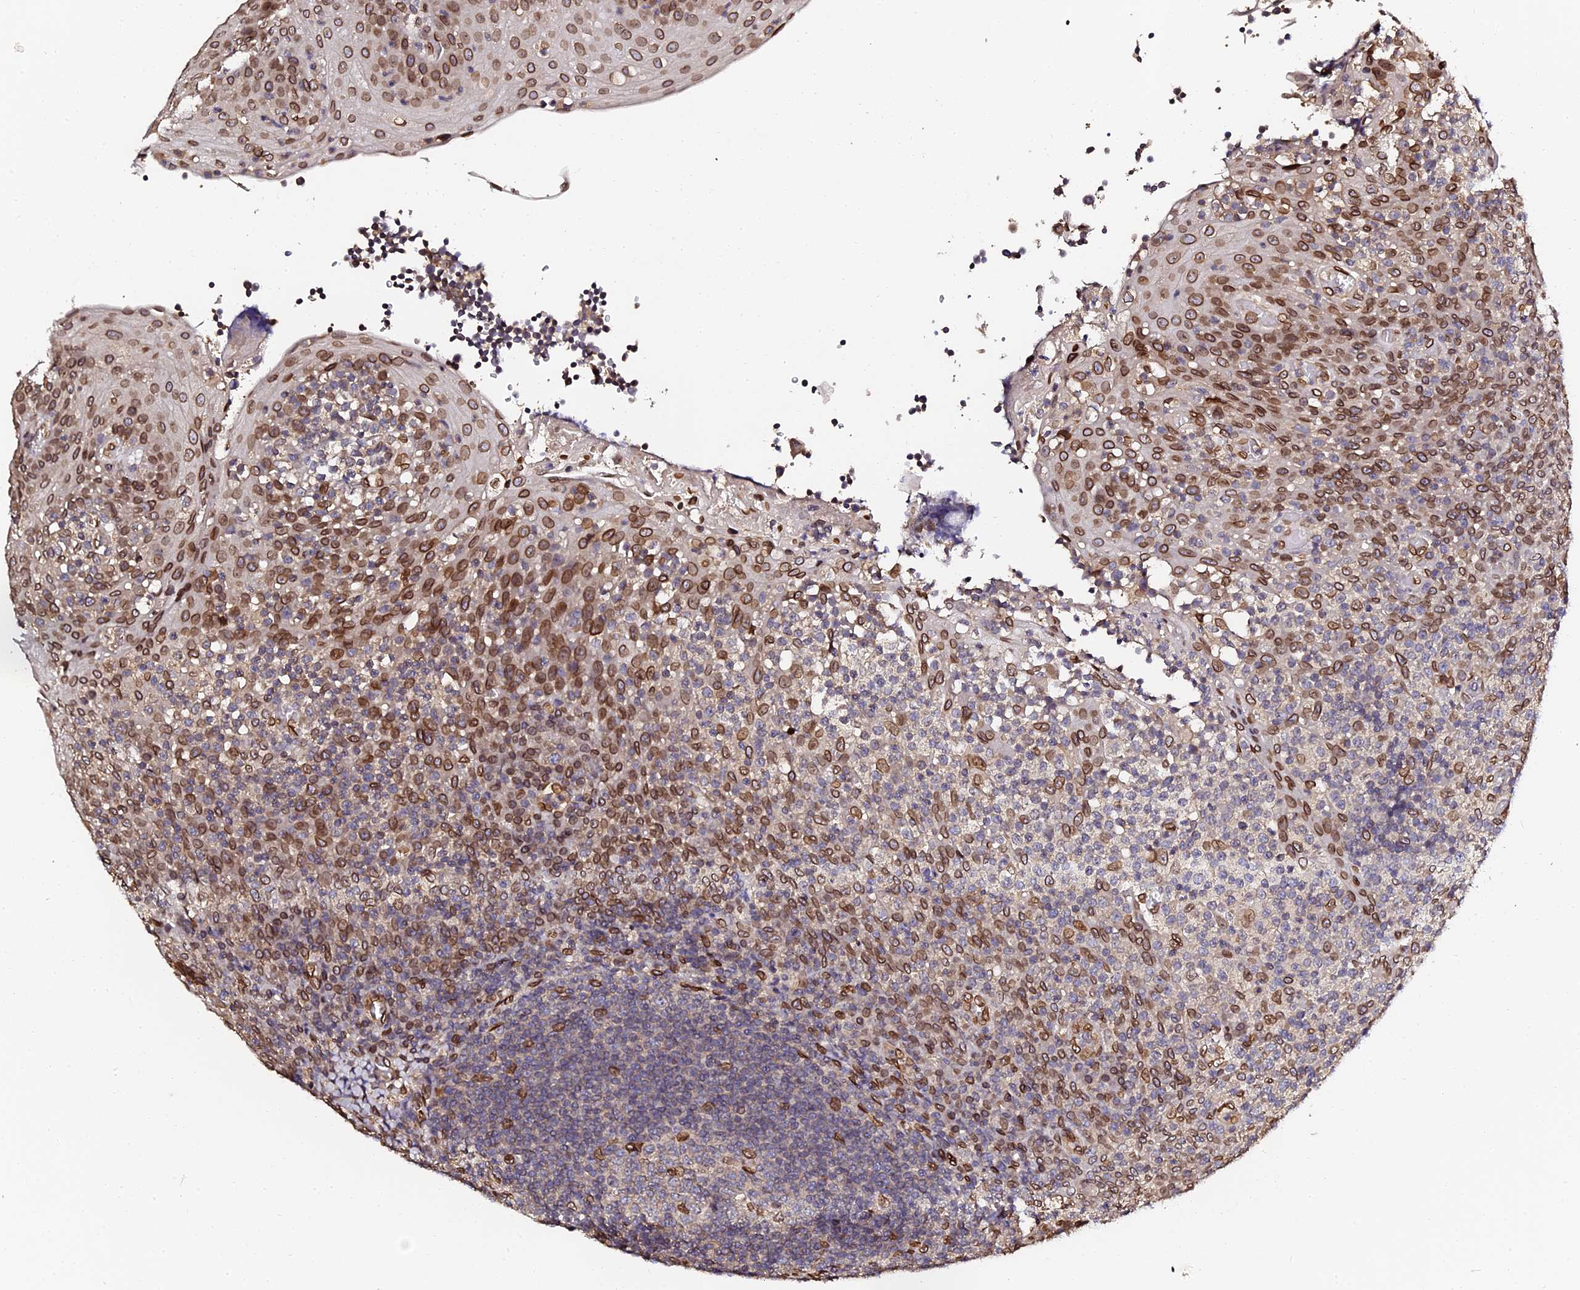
{"staining": {"intensity": "moderate", "quantity": "<25%", "location": "cytoplasmic/membranous,nuclear"}, "tissue": "tonsil", "cell_type": "Germinal center cells", "image_type": "normal", "snomed": [{"axis": "morphology", "description": "Normal tissue, NOS"}, {"axis": "topography", "description": "Tonsil"}], "caption": "Immunohistochemistry micrograph of benign human tonsil stained for a protein (brown), which exhibits low levels of moderate cytoplasmic/membranous,nuclear staining in about <25% of germinal center cells.", "gene": "ANAPC5", "patient": {"sex": "female", "age": 19}}